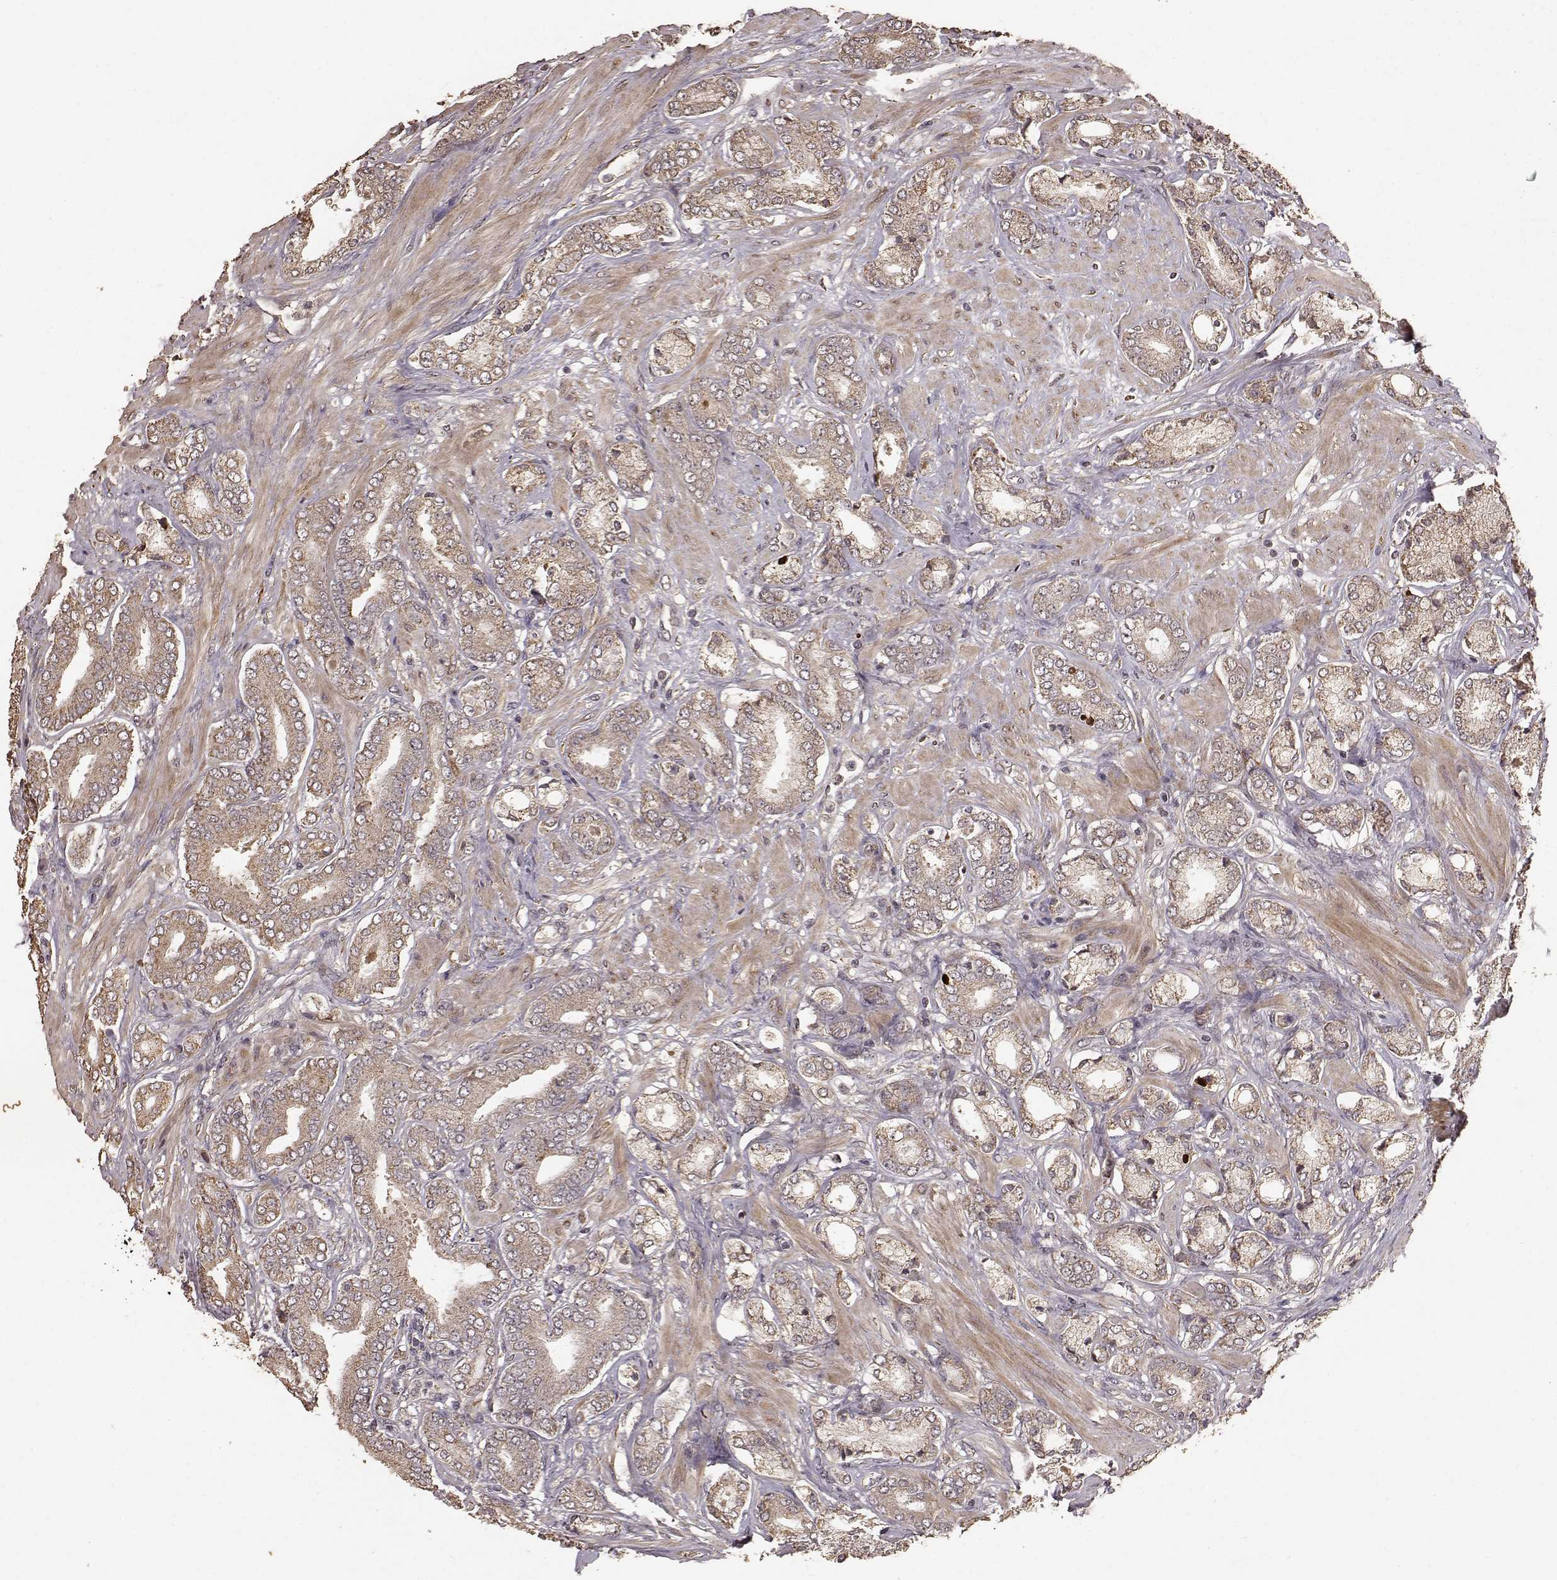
{"staining": {"intensity": "weak", "quantity": "25%-75%", "location": "cytoplasmic/membranous"}, "tissue": "prostate cancer", "cell_type": "Tumor cells", "image_type": "cancer", "snomed": [{"axis": "morphology", "description": "Adenocarcinoma, High grade"}, {"axis": "topography", "description": "Prostate"}], "caption": "Immunohistochemical staining of human prostate cancer shows low levels of weak cytoplasmic/membranous protein expression in approximately 25%-75% of tumor cells. (Stains: DAB (3,3'-diaminobenzidine) in brown, nuclei in blue, Microscopy: brightfield microscopy at high magnification).", "gene": "USP15", "patient": {"sex": "male", "age": 56}}